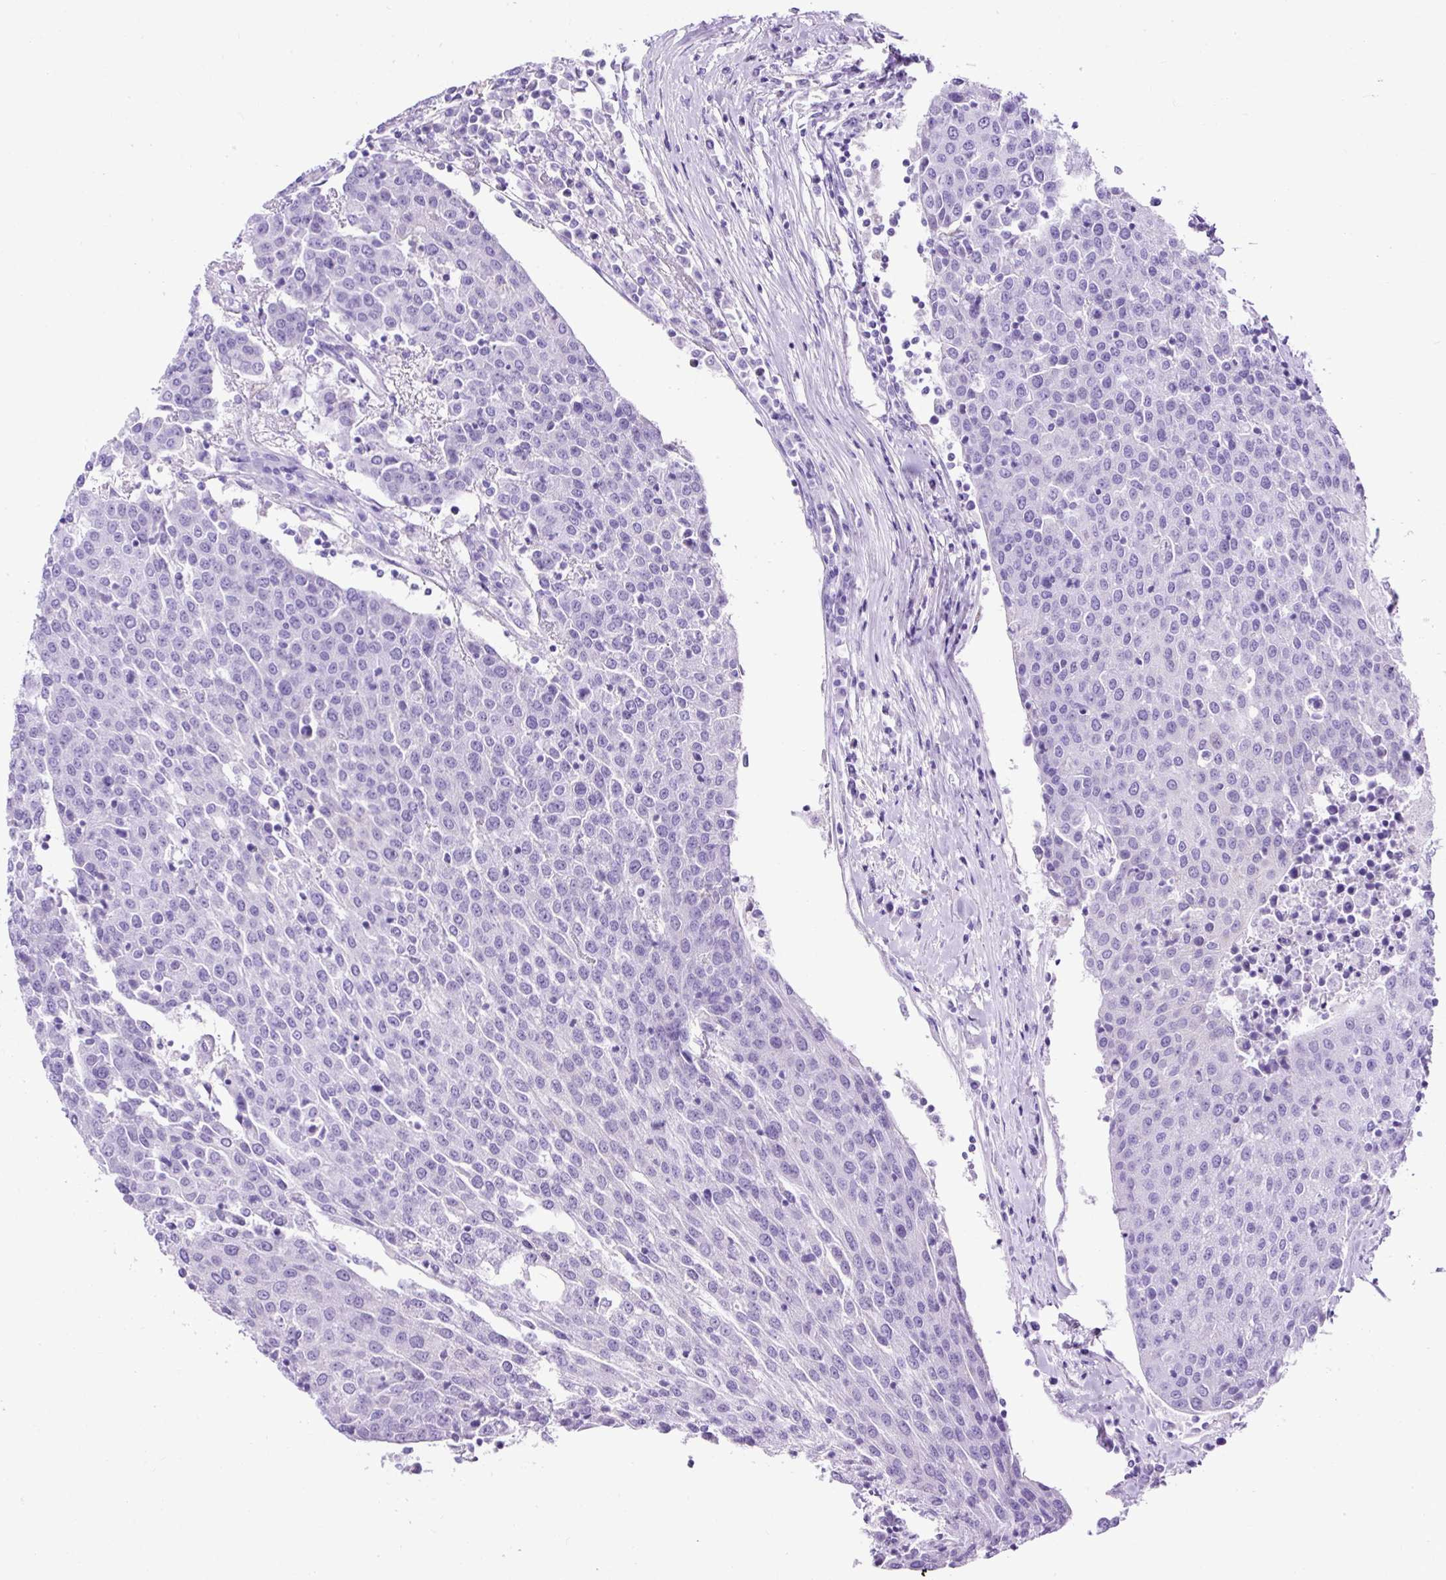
{"staining": {"intensity": "negative", "quantity": "none", "location": "none"}, "tissue": "urothelial cancer", "cell_type": "Tumor cells", "image_type": "cancer", "snomed": [{"axis": "morphology", "description": "Urothelial carcinoma, High grade"}, {"axis": "topography", "description": "Urinary bladder"}], "caption": "IHC photomicrograph of urothelial cancer stained for a protein (brown), which shows no positivity in tumor cells.", "gene": "KRT12", "patient": {"sex": "female", "age": 85}}